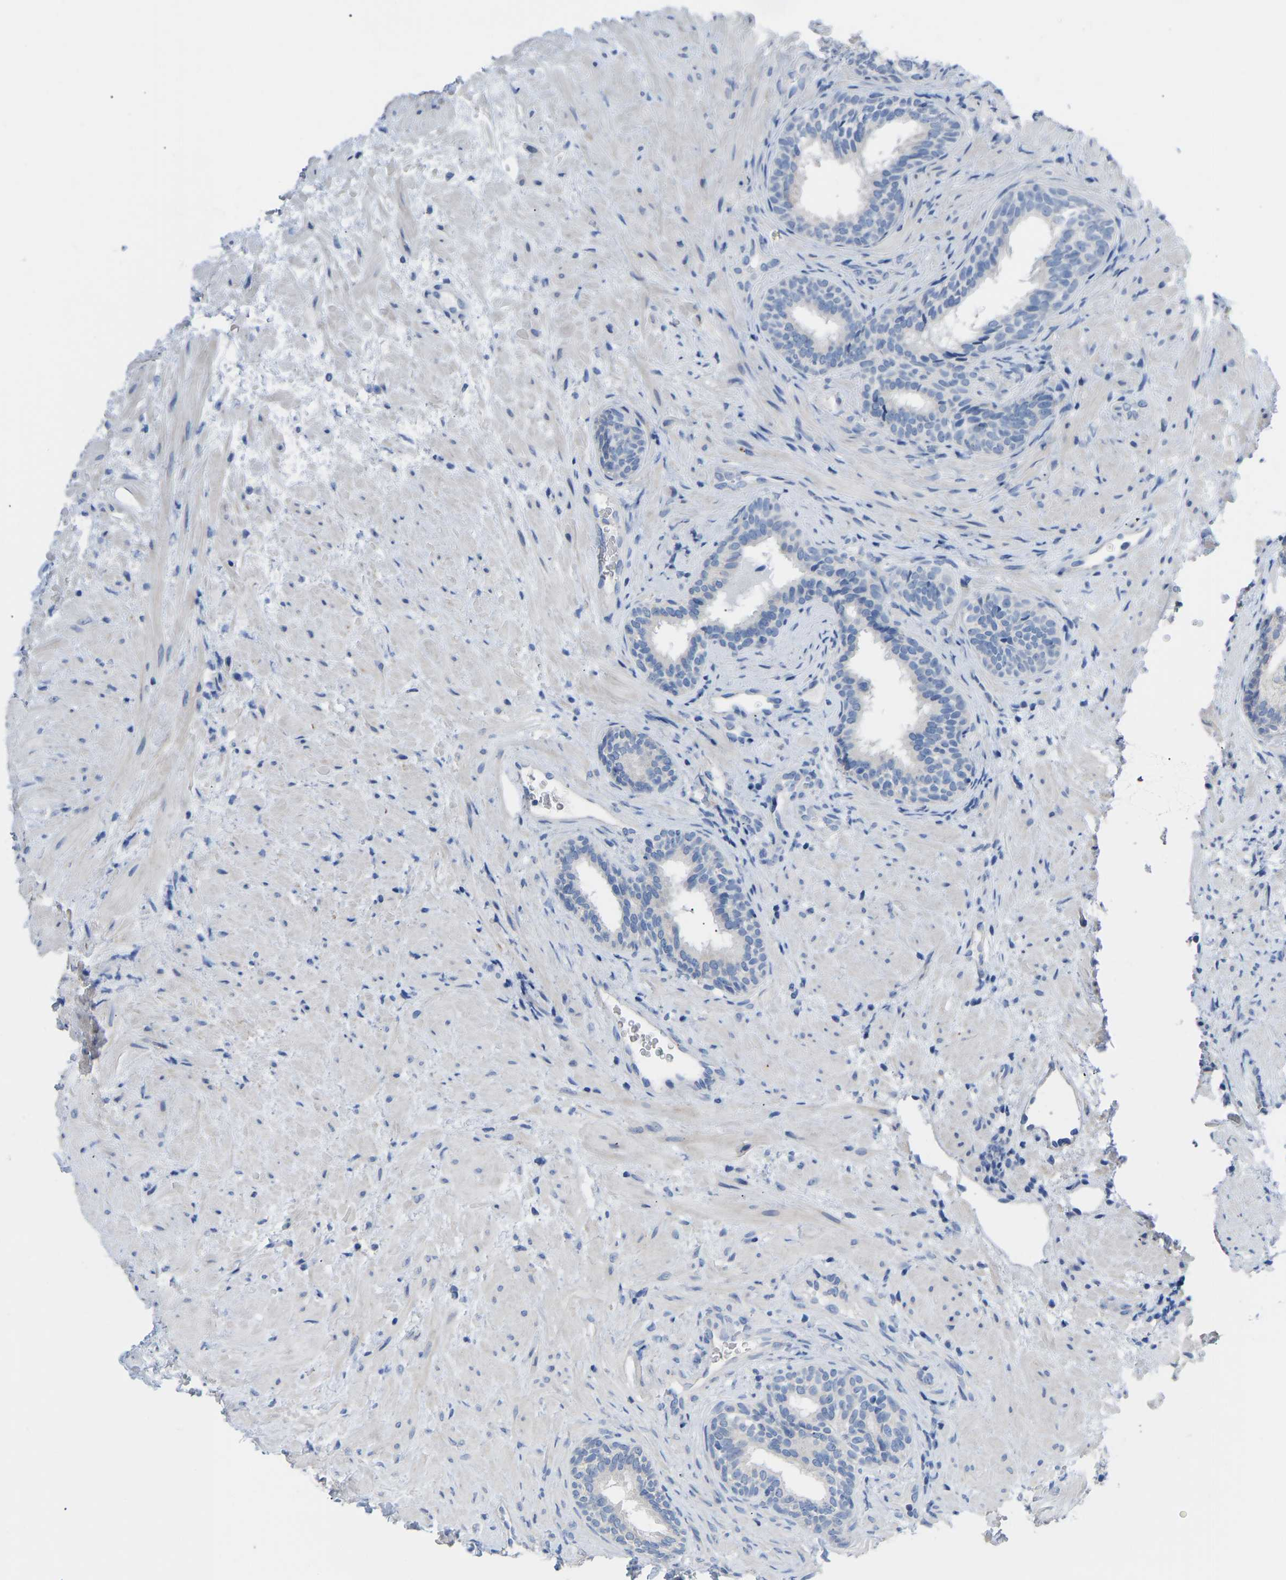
{"staining": {"intensity": "negative", "quantity": "none", "location": "none"}, "tissue": "prostate", "cell_type": "Glandular cells", "image_type": "normal", "snomed": [{"axis": "morphology", "description": "Normal tissue, NOS"}, {"axis": "topography", "description": "Prostate"}], "caption": "Immunohistochemistry (IHC) histopathology image of normal prostate stained for a protein (brown), which demonstrates no expression in glandular cells.", "gene": "OLIG2", "patient": {"sex": "male", "age": 76}}